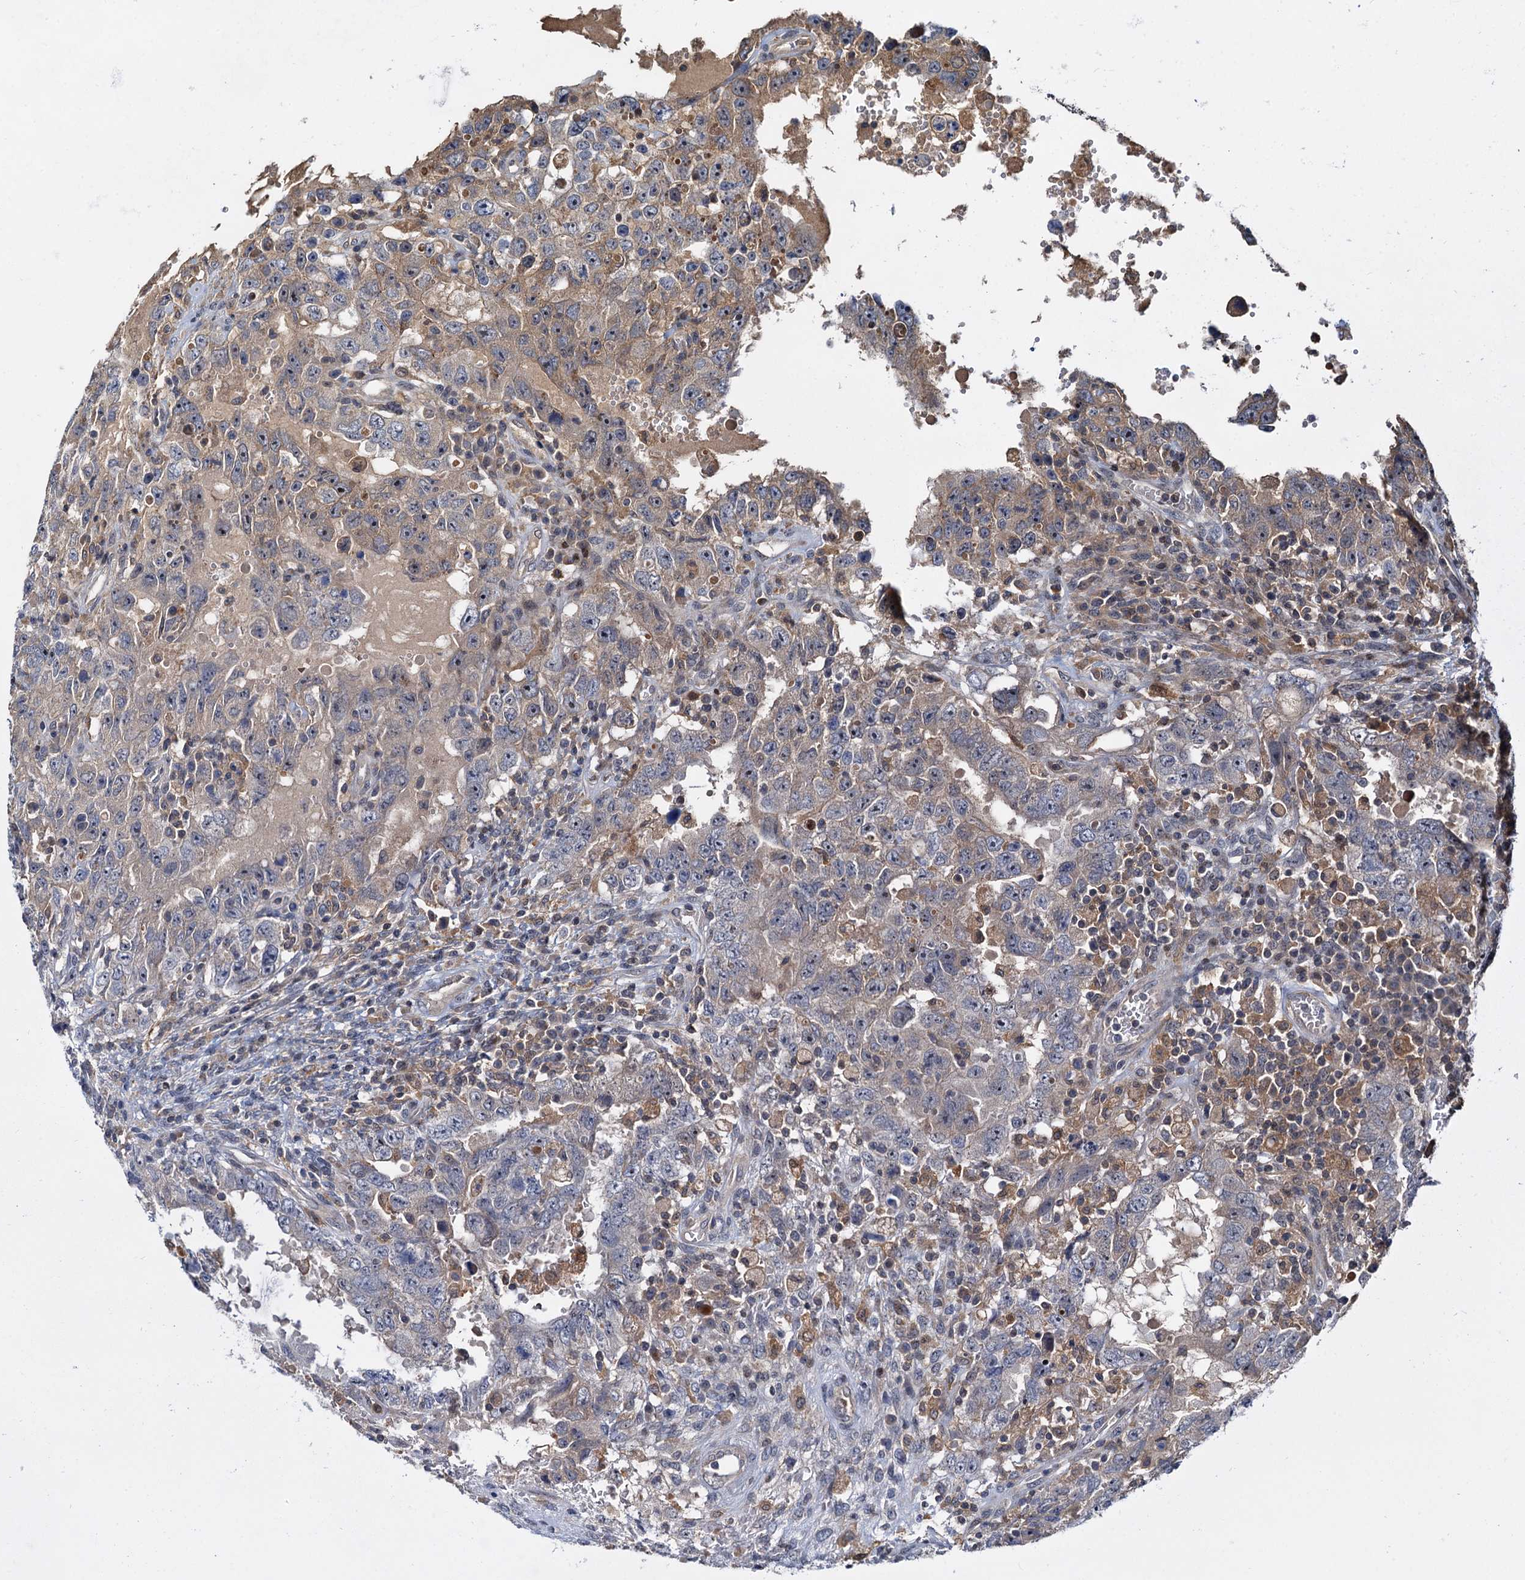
{"staining": {"intensity": "weak", "quantity": "<25%", "location": "cytoplasmic/membranous"}, "tissue": "testis cancer", "cell_type": "Tumor cells", "image_type": "cancer", "snomed": [{"axis": "morphology", "description": "Carcinoma, Embryonal, NOS"}, {"axis": "topography", "description": "Testis"}], "caption": "An image of testis embryonal carcinoma stained for a protein demonstrates no brown staining in tumor cells.", "gene": "TOLLIP", "patient": {"sex": "male", "age": 26}}